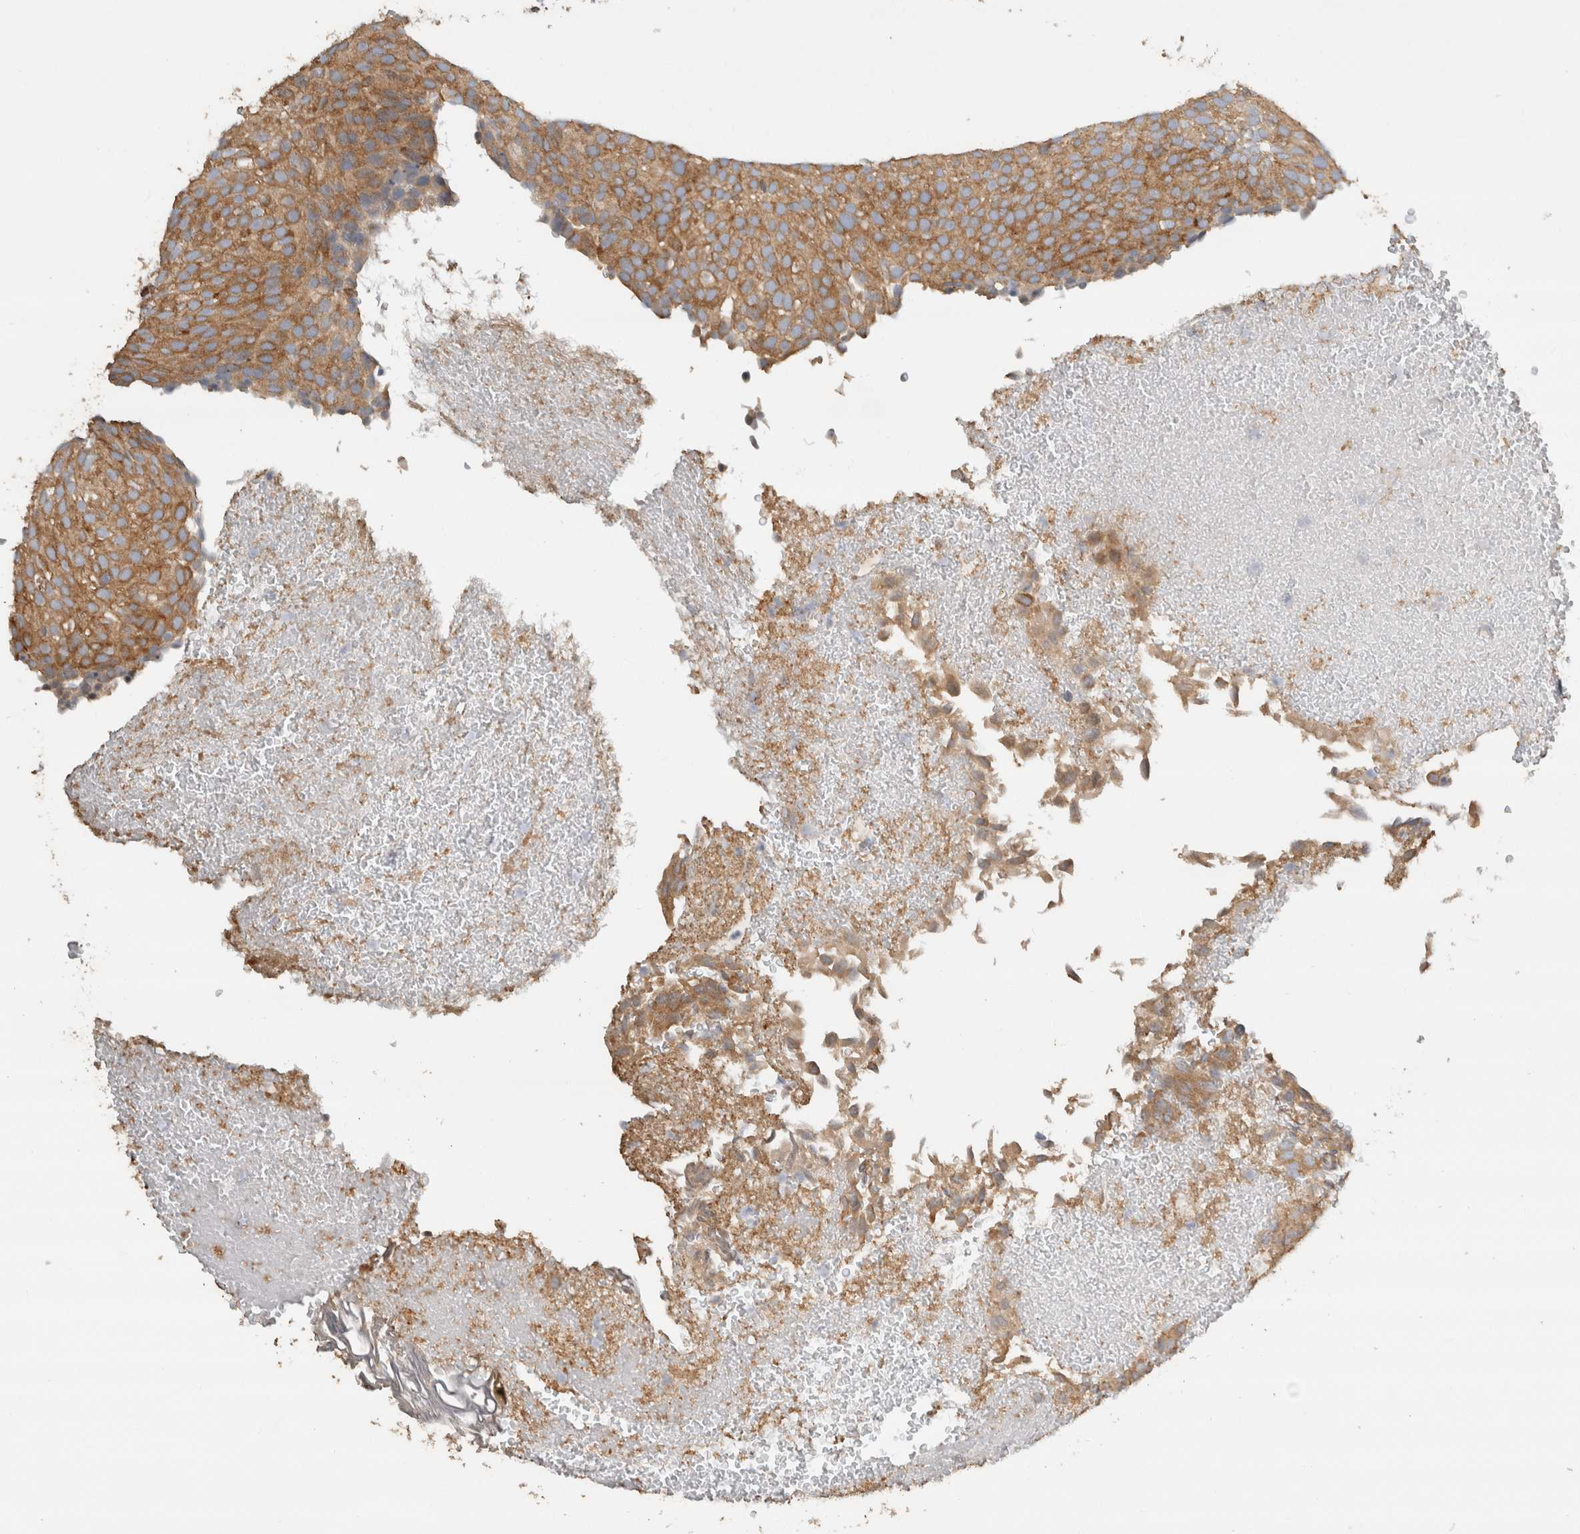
{"staining": {"intensity": "strong", "quantity": ">75%", "location": "cytoplasmic/membranous"}, "tissue": "urothelial cancer", "cell_type": "Tumor cells", "image_type": "cancer", "snomed": [{"axis": "morphology", "description": "Urothelial carcinoma, Low grade"}, {"axis": "topography", "description": "Urinary bladder"}], "caption": "There is high levels of strong cytoplasmic/membranous staining in tumor cells of low-grade urothelial carcinoma, as demonstrated by immunohistochemical staining (brown color).", "gene": "EIF4G3", "patient": {"sex": "male", "age": 78}}